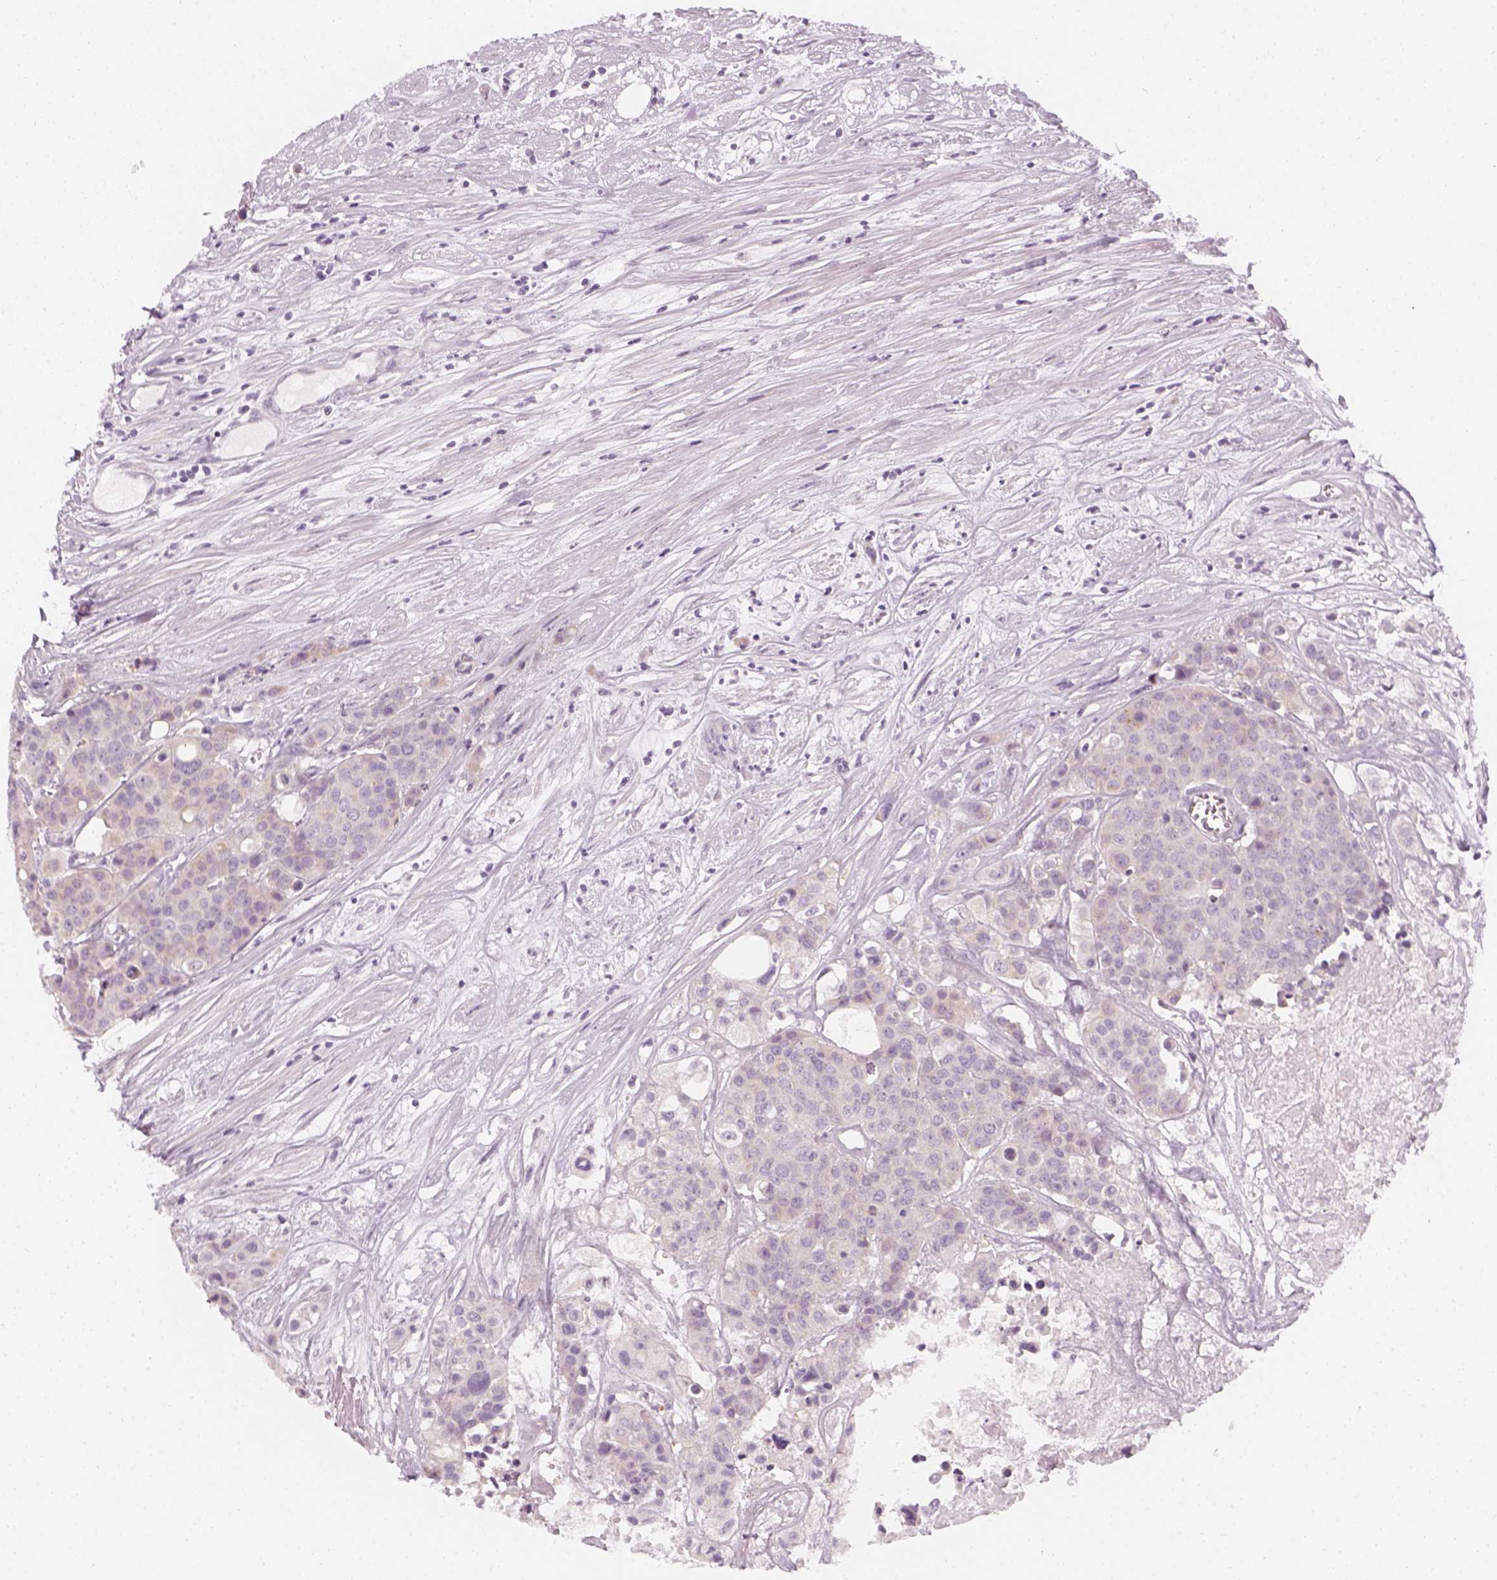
{"staining": {"intensity": "negative", "quantity": "none", "location": "none"}, "tissue": "carcinoid", "cell_type": "Tumor cells", "image_type": "cancer", "snomed": [{"axis": "morphology", "description": "Carcinoid, malignant, NOS"}, {"axis": "topography", "description": "Colon"}], "caption": "Immunohistochemistry image of neoplastic tissue: malignant carcinoid stained with DAB (3,3'-diaminobenzidine) exhibits no significant protein expression in tumor cells.", "gene": "PRAME", "patient": {"sex": "male", "age": 81}}